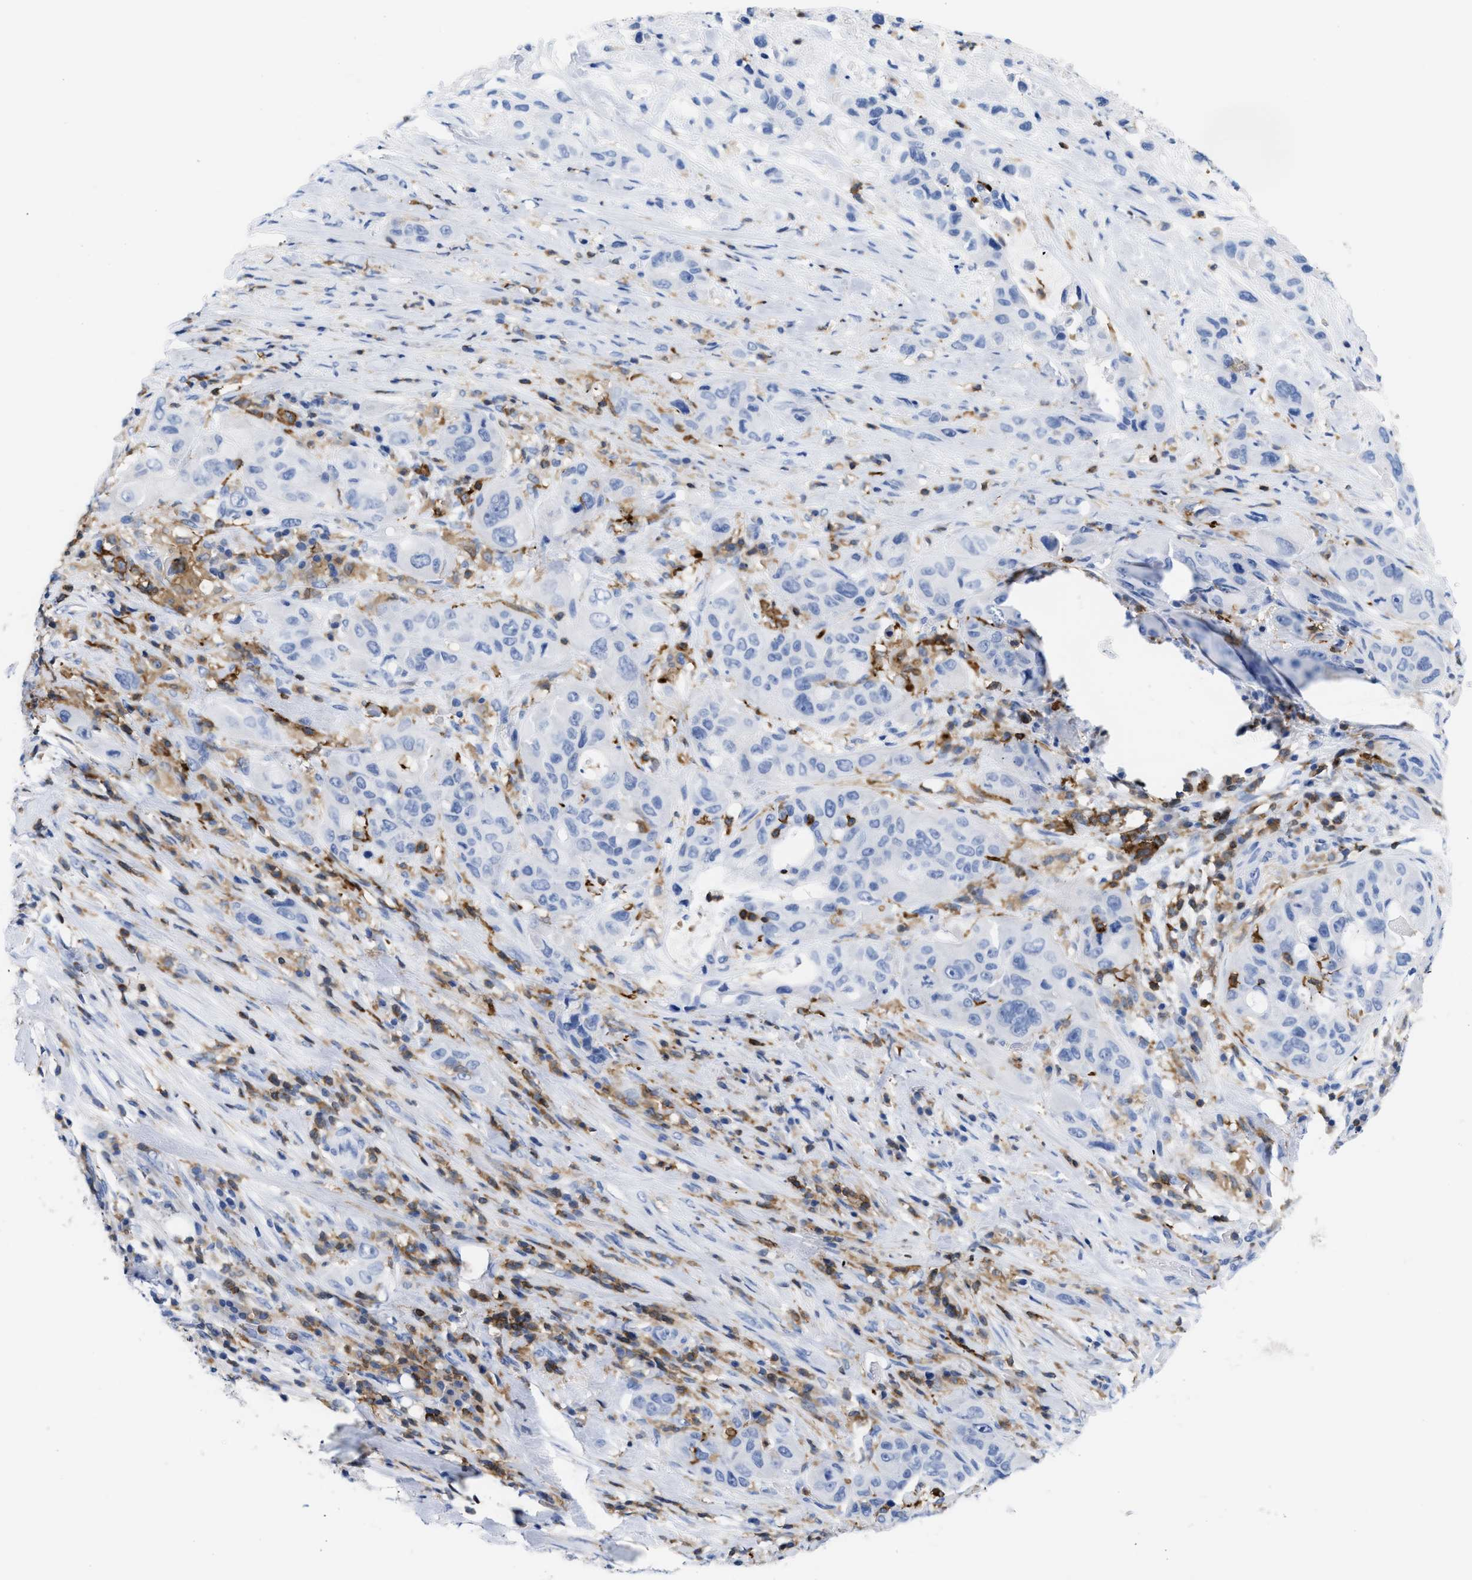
{"staining": {"intensity": "negative", "quantity": "none", "location": "none"}, "tissue": "pancreatic cancer", "cell_type": "Tumor cells", "image_type": "cancer", "snomed": [{"axis": "morphology", "description": "Adenocarcinoma, NOS"}, {"axis": "topography", "description": "Pancreas"}], "caption": "High power microscopy micrograph of an IHC photomicrograph of pancreatic cancer (adenocarcinoma), revealing no significant staining in tumor cells.", "gene": "LCP1", "patient": {"sex": "male", "age": 53}}